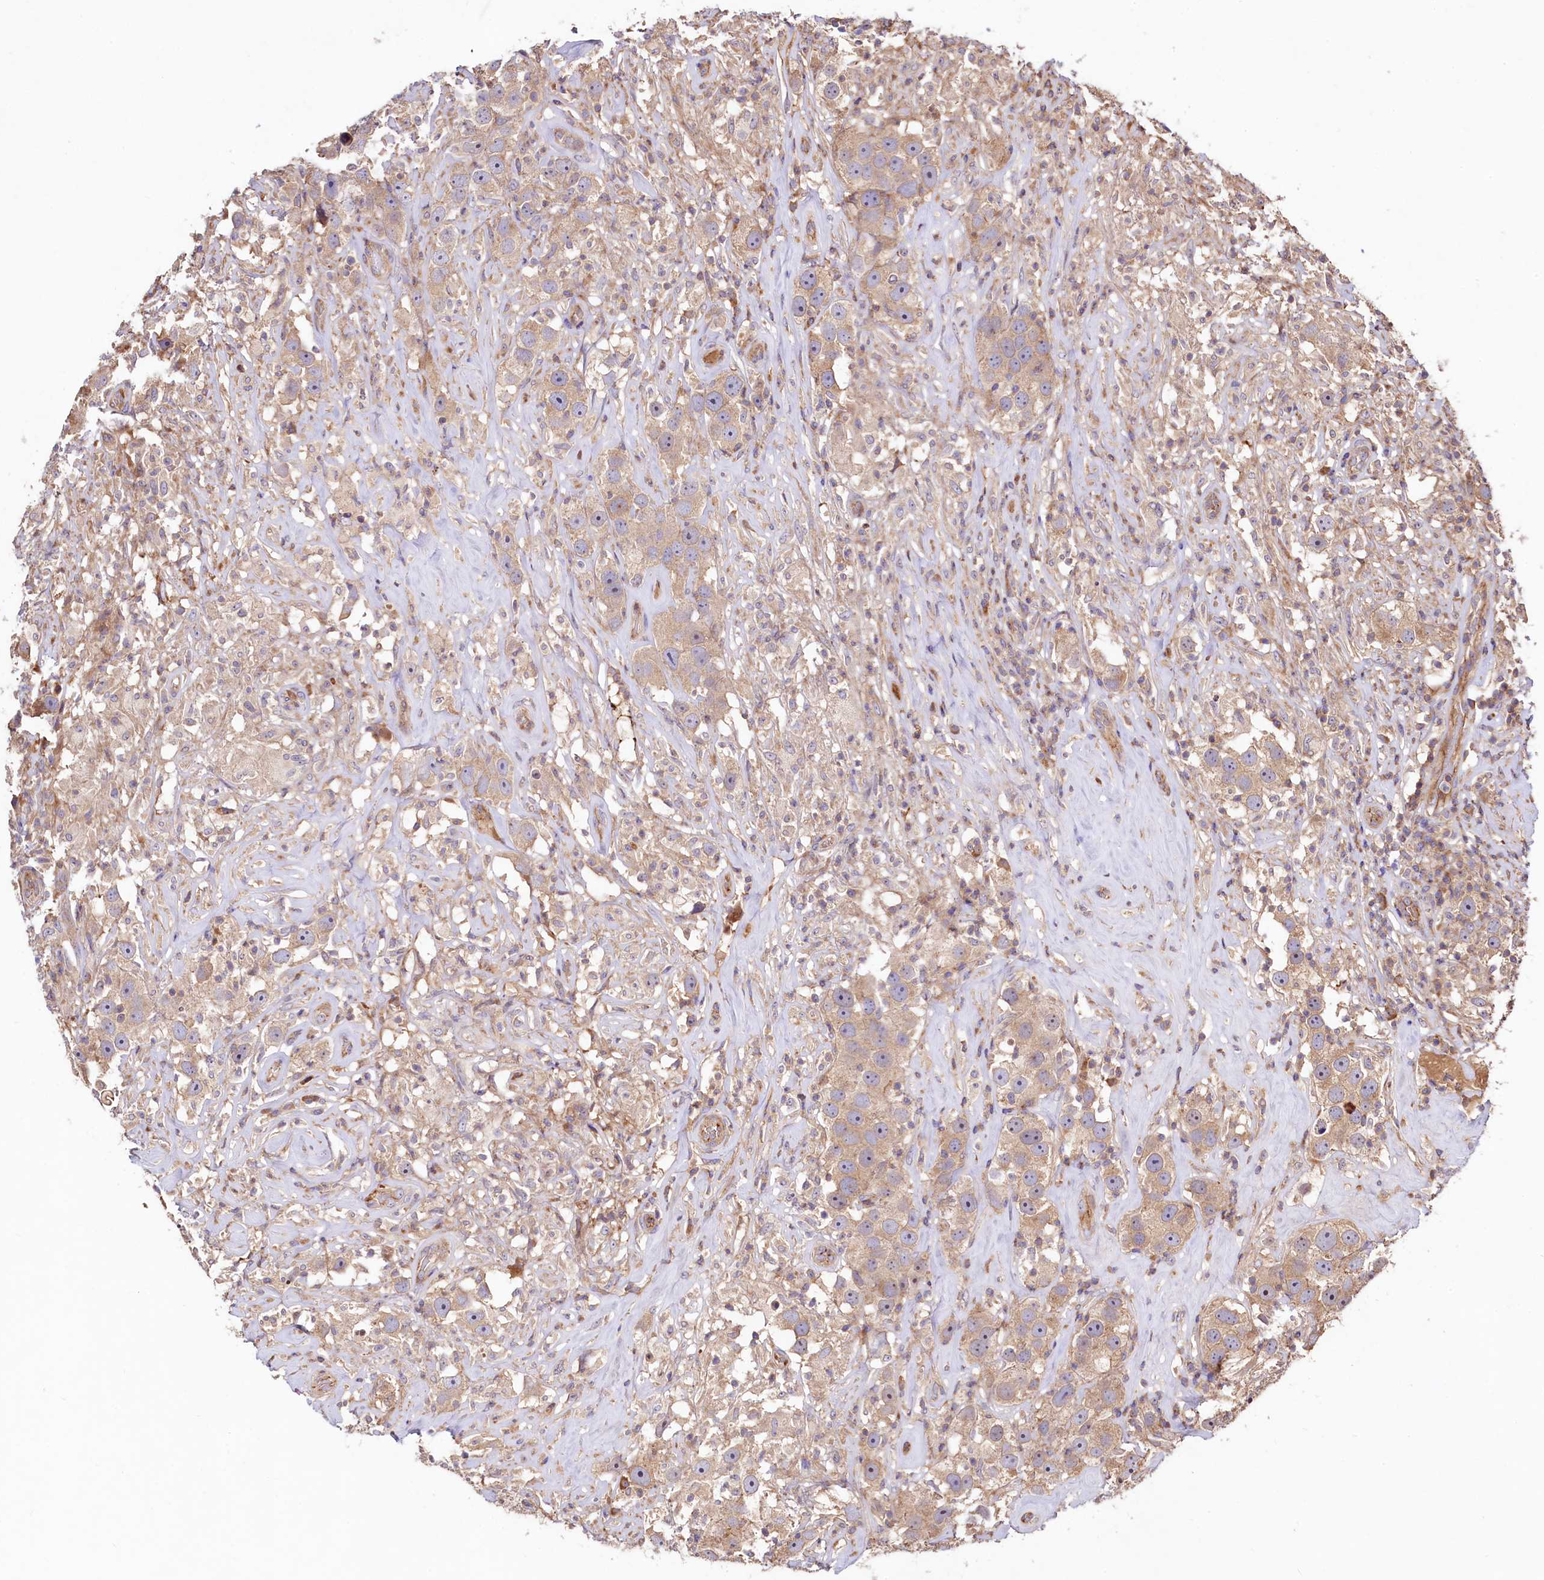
{"staining": {"intensity": "weak", "quantity": "25%-75%", "location": "cytoplasmic/membranous"}, "tissue": "testis cancer", "cell_type": "Tumor cells", "image_type": "cancer", "snomed": [{"axis": "morphology", "description": "Seminoma, NOS"}, {"axis": "topography", "description": "Testis"}], "caption": "Testis seminoma stained with a protein marker displays weak staining in tumor cells.", "gene": "KLHDC4", "patient": {"sex": "male", "age": 49}}